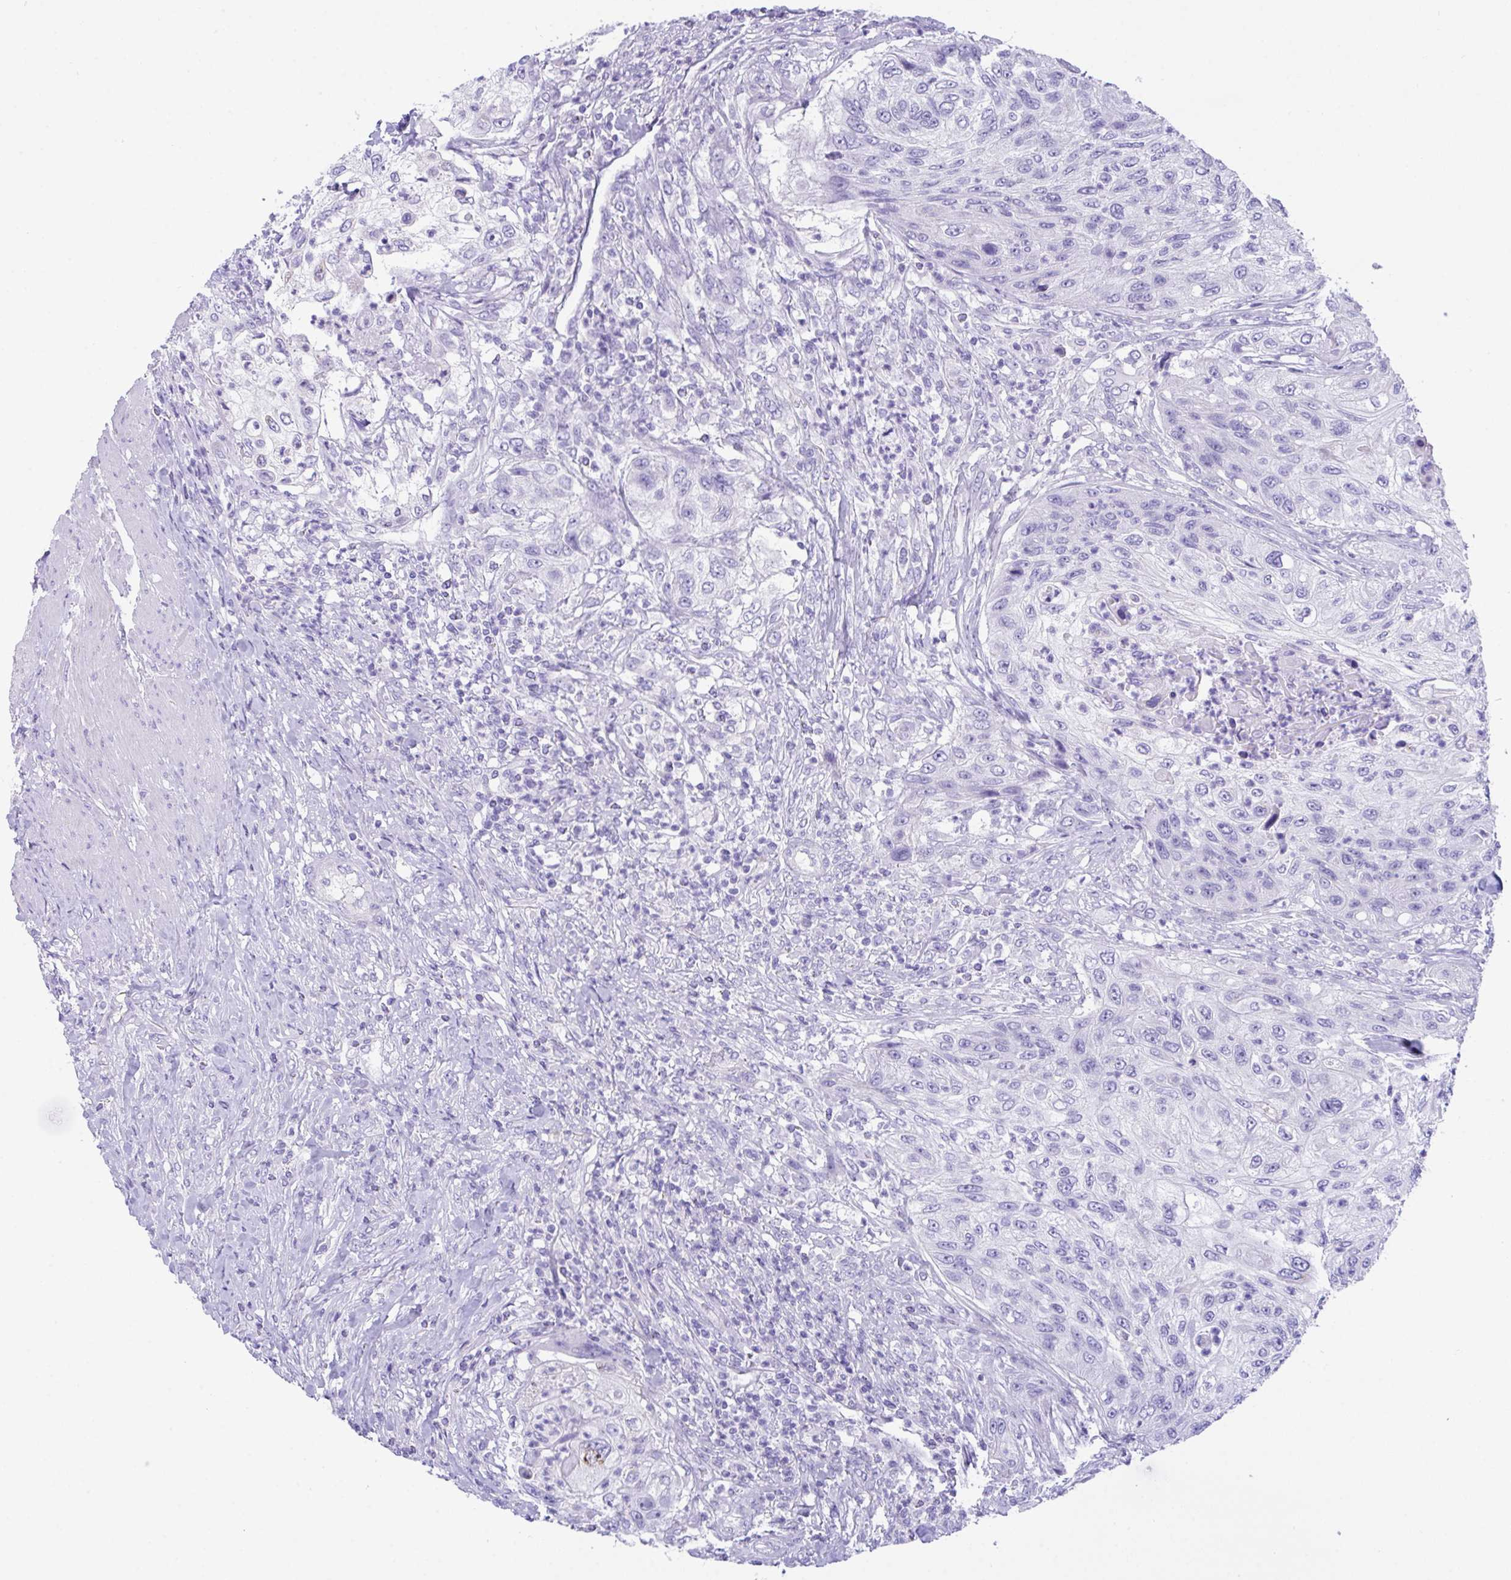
{"staining": {"intensity": "negative", "quantity": "none", "location": "none"}, "tissue": "urothelial cancer", "cell_type": "Tumor cells", "image_type": "cancer", "snomed": [{"axis": "morphology", "description": "Urothelial carcinoma, High grade"}, {"axis": "topography", "description": "Urinary bladder"}], "caption": "Immunohistochemical staining of human urothelial cancer reveals no significant positivity in tumor cells.", "gene": "TMEM106B", "patient": {"sex": "female", "age": 60}}